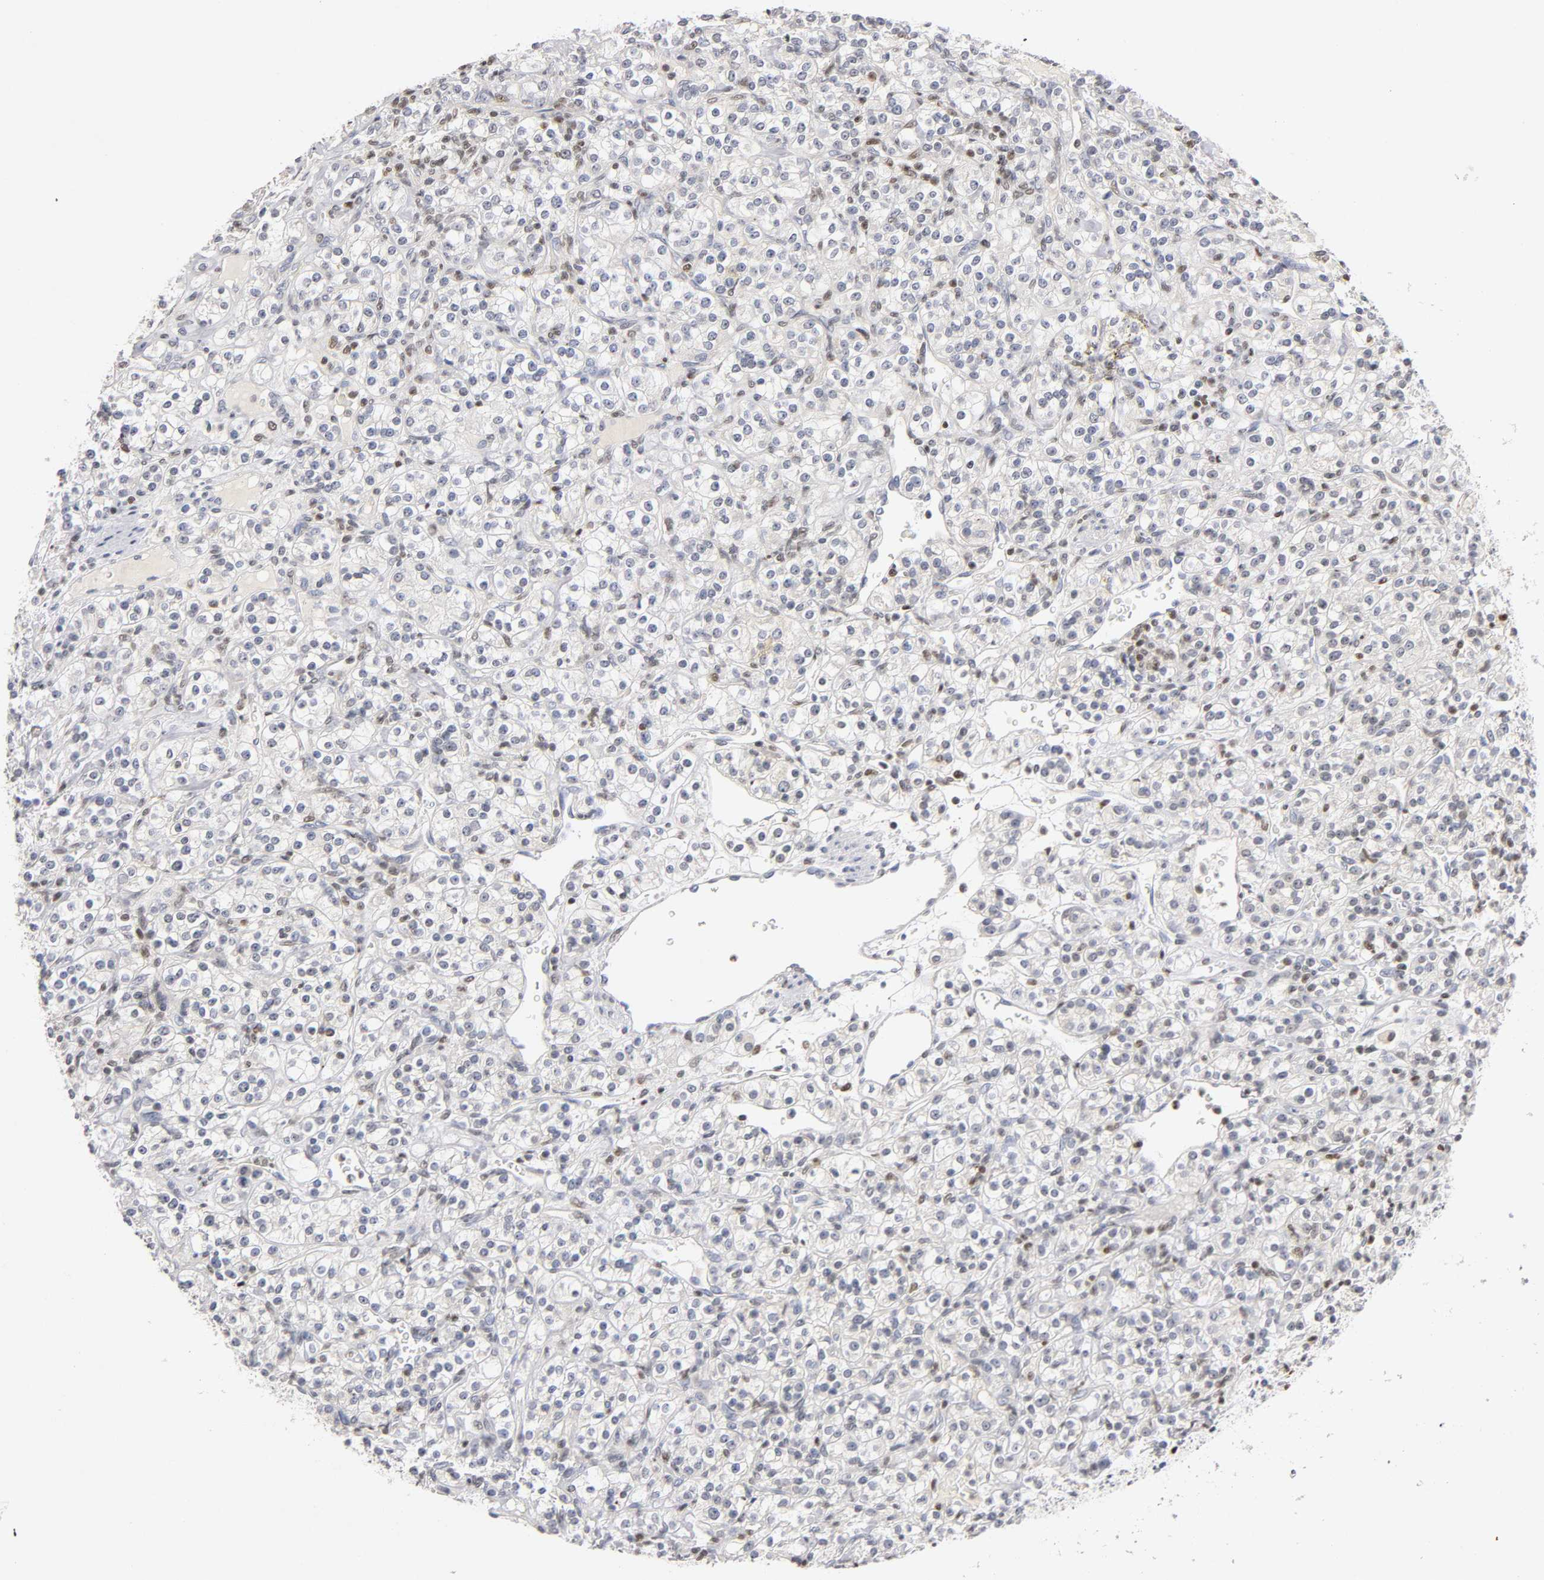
{"staining": {"intensity": "weak", "quantity": "<25%", "location": "nuclear"}, "tissue": "renal cancer", "cell_type": "Tumor cells", "image_type": "cancer", "snomed": [{"axis": "morphology", "description": "Adenocarcinoma, NOS"}, {"axis": "topography", "description": "Kidney"}], "caption": "Human renal cancer (adenocarcinoma) stained for a protein using IHC shows no expression in tumor cells.", "gene": "RUNX1", "patient": {"sex": "male", "age": 77}}